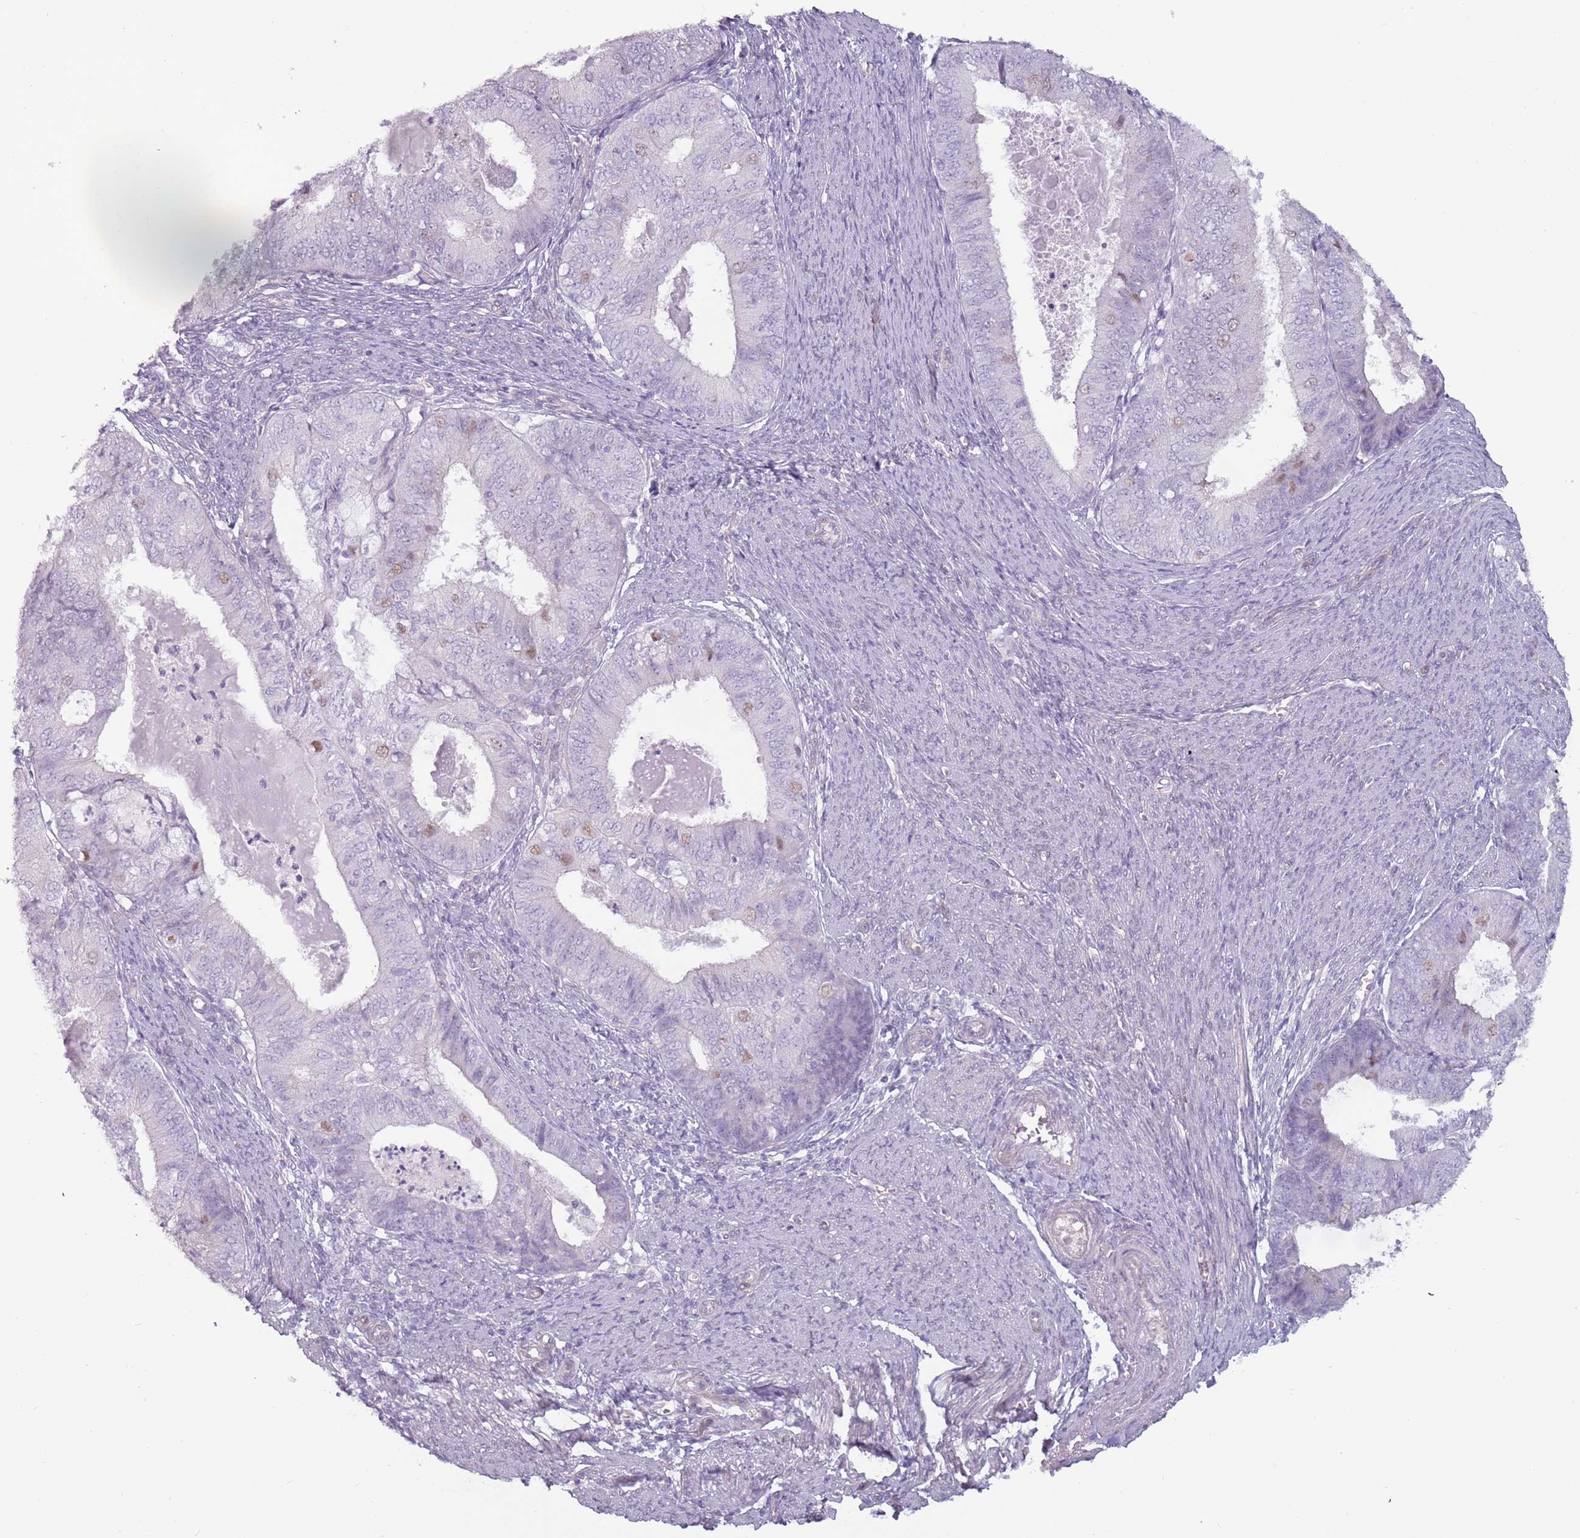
{"staining": {"intensity": "weak", "quantity": "<25%", "location": "nuclear"}, "tissue": "endometrial cancer", "cell_type": "Tumor cells", "image_type": "cancer", "snomed": [{"axis": "morphology", "description": "Adenocarcinoma, NOS"}, {"axis": "topography", "description": "Endometrium"}], "caption": "Histopathology image shows no significant protein positivity in tumor cells of adenocarcinoma (endometrial).", "gene": "RFX2", "patient": {"sex": "female", "age": 57}}